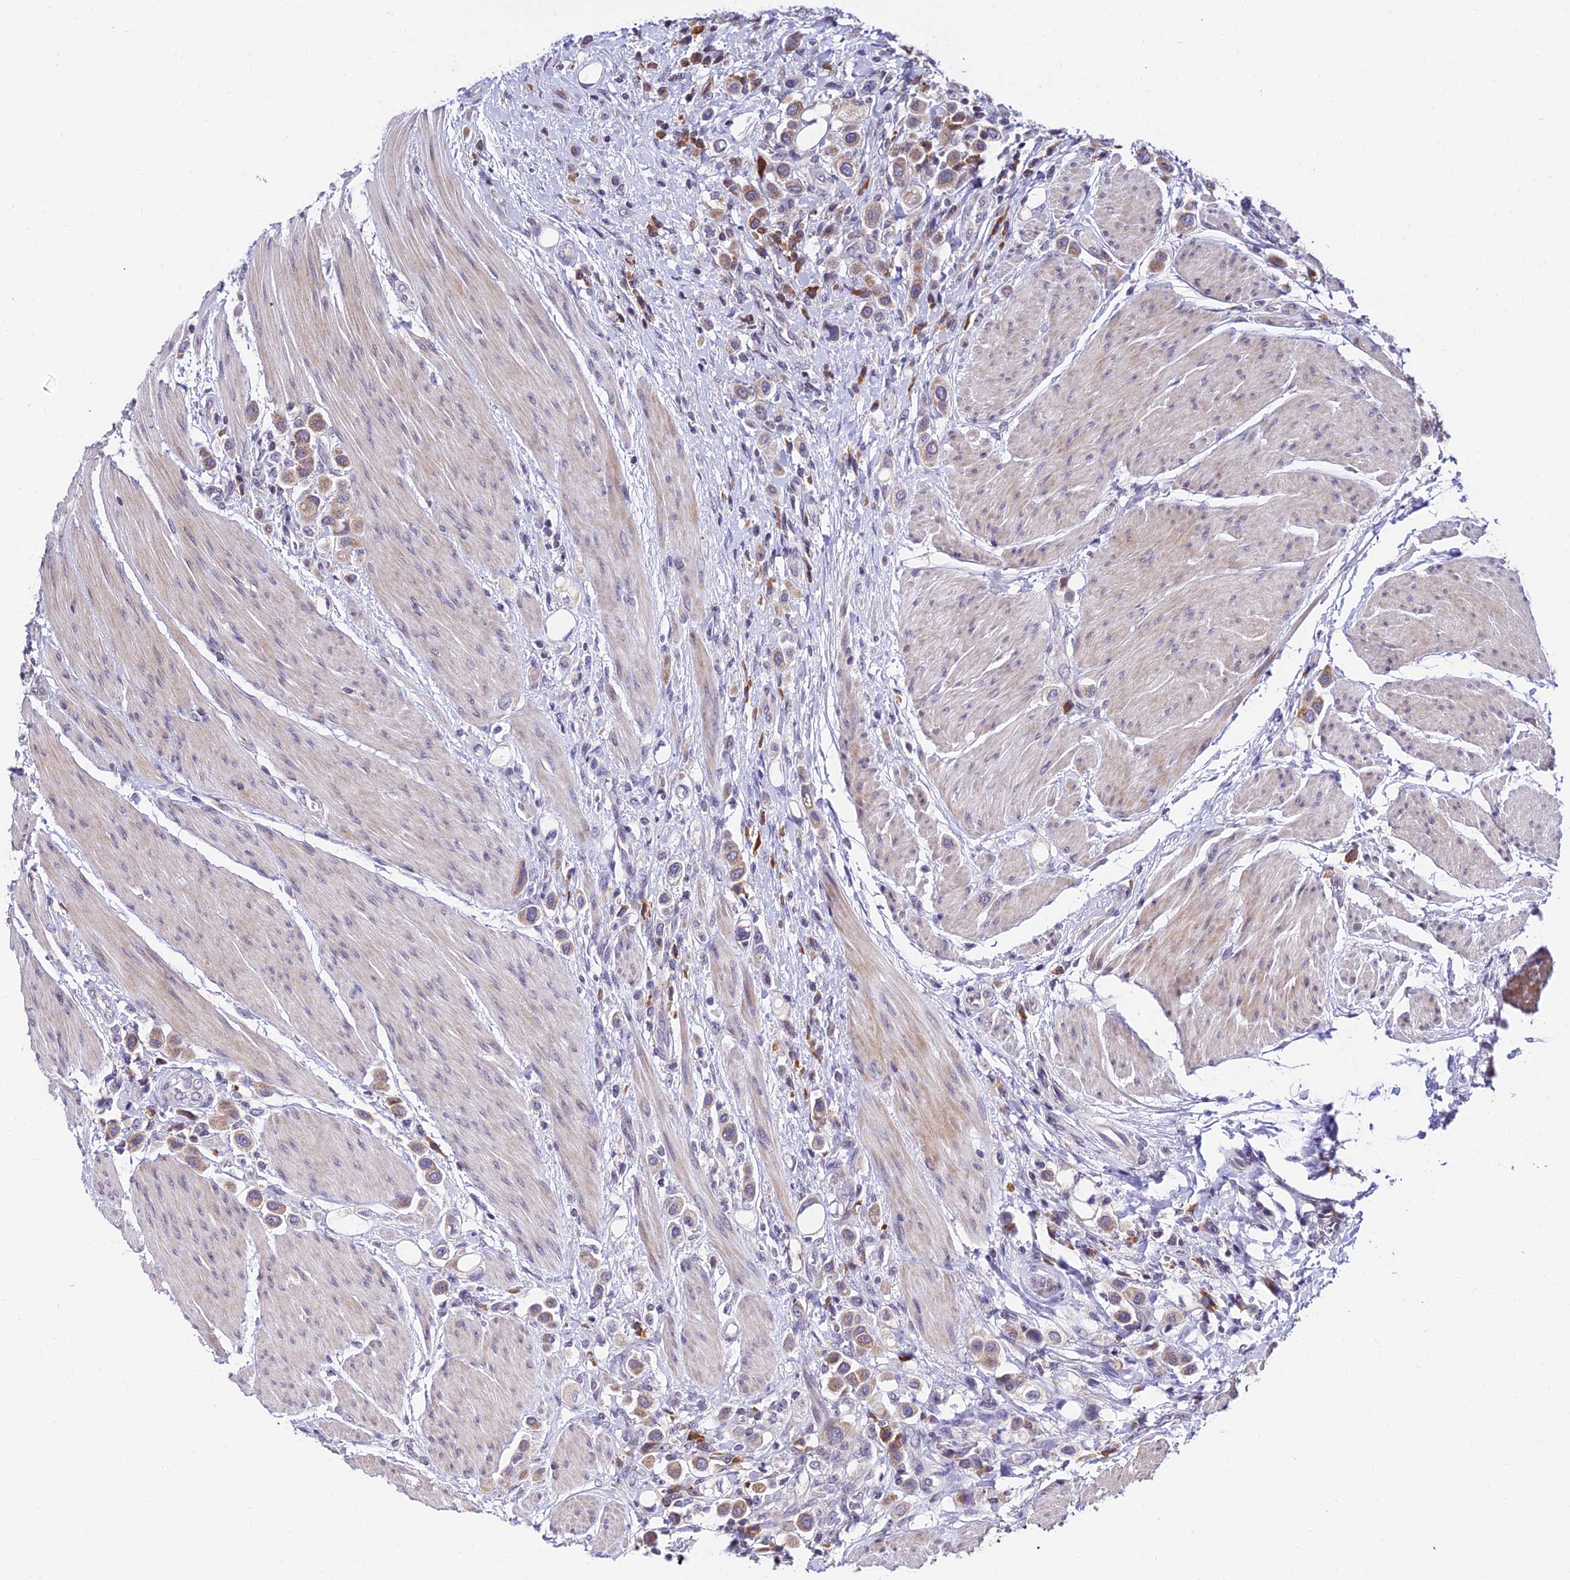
{"staining": {"intensity": "weak", "quantity": "25%-75%", "location": "cytoplasmic/membranous"}, "tissue": "urothelial cancer", "cell_type": "Tumor cells", "image_type": "cancer", "snomed": [{"axis": "morphology", "description": "Urothelial carcinoma, High grade"}, {"axis": "topography", "description": "Urinary bladder"}], "caption": "Weak cytoplasmic/membranous positivity is appreciated in approximately 25%-75% of tumor cells in urothelial carcinoma (high-grade).", "gene": "CDNF", "patient": {"sex": "male", "age": 50}}